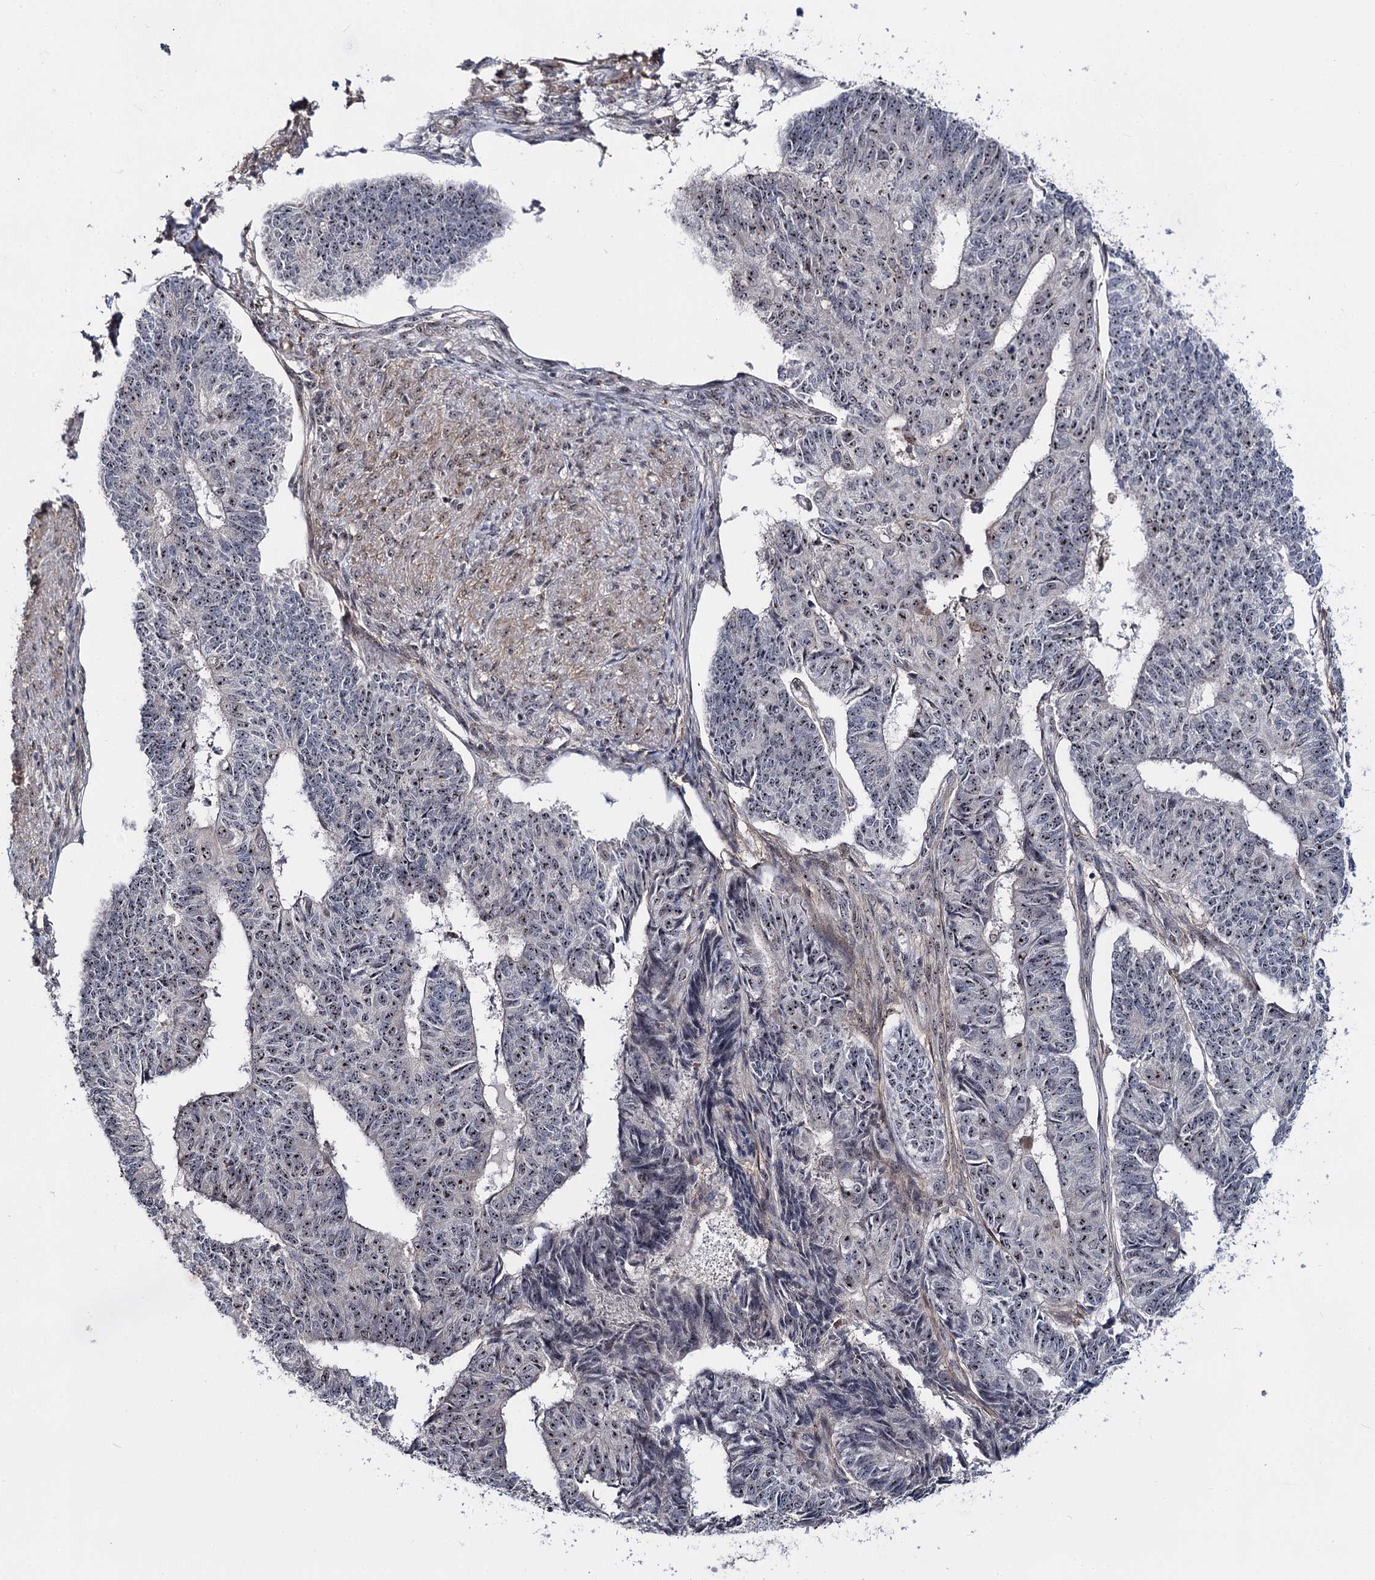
{"staining": {"intensity": "weak", "quantity": ">75%", "location": "nuclear"}, "tissue": "endometrial cancer", "cell_type": "Tumor cells", "image_type": "cancer", "snomed": [{"axis": "morphology", "description": "Adenocarcinoma, NOS"}, {"axis": "topography", "description": "Endometrium"}], "caption": "The histopathology image displays a brown stain indicating the presence of a protein in the nuclear of tumor cells in endometrial cancer (adenocarcinoma).", "gene": "SUPT20H", "patient": {"sex": "female", "age": 32}}